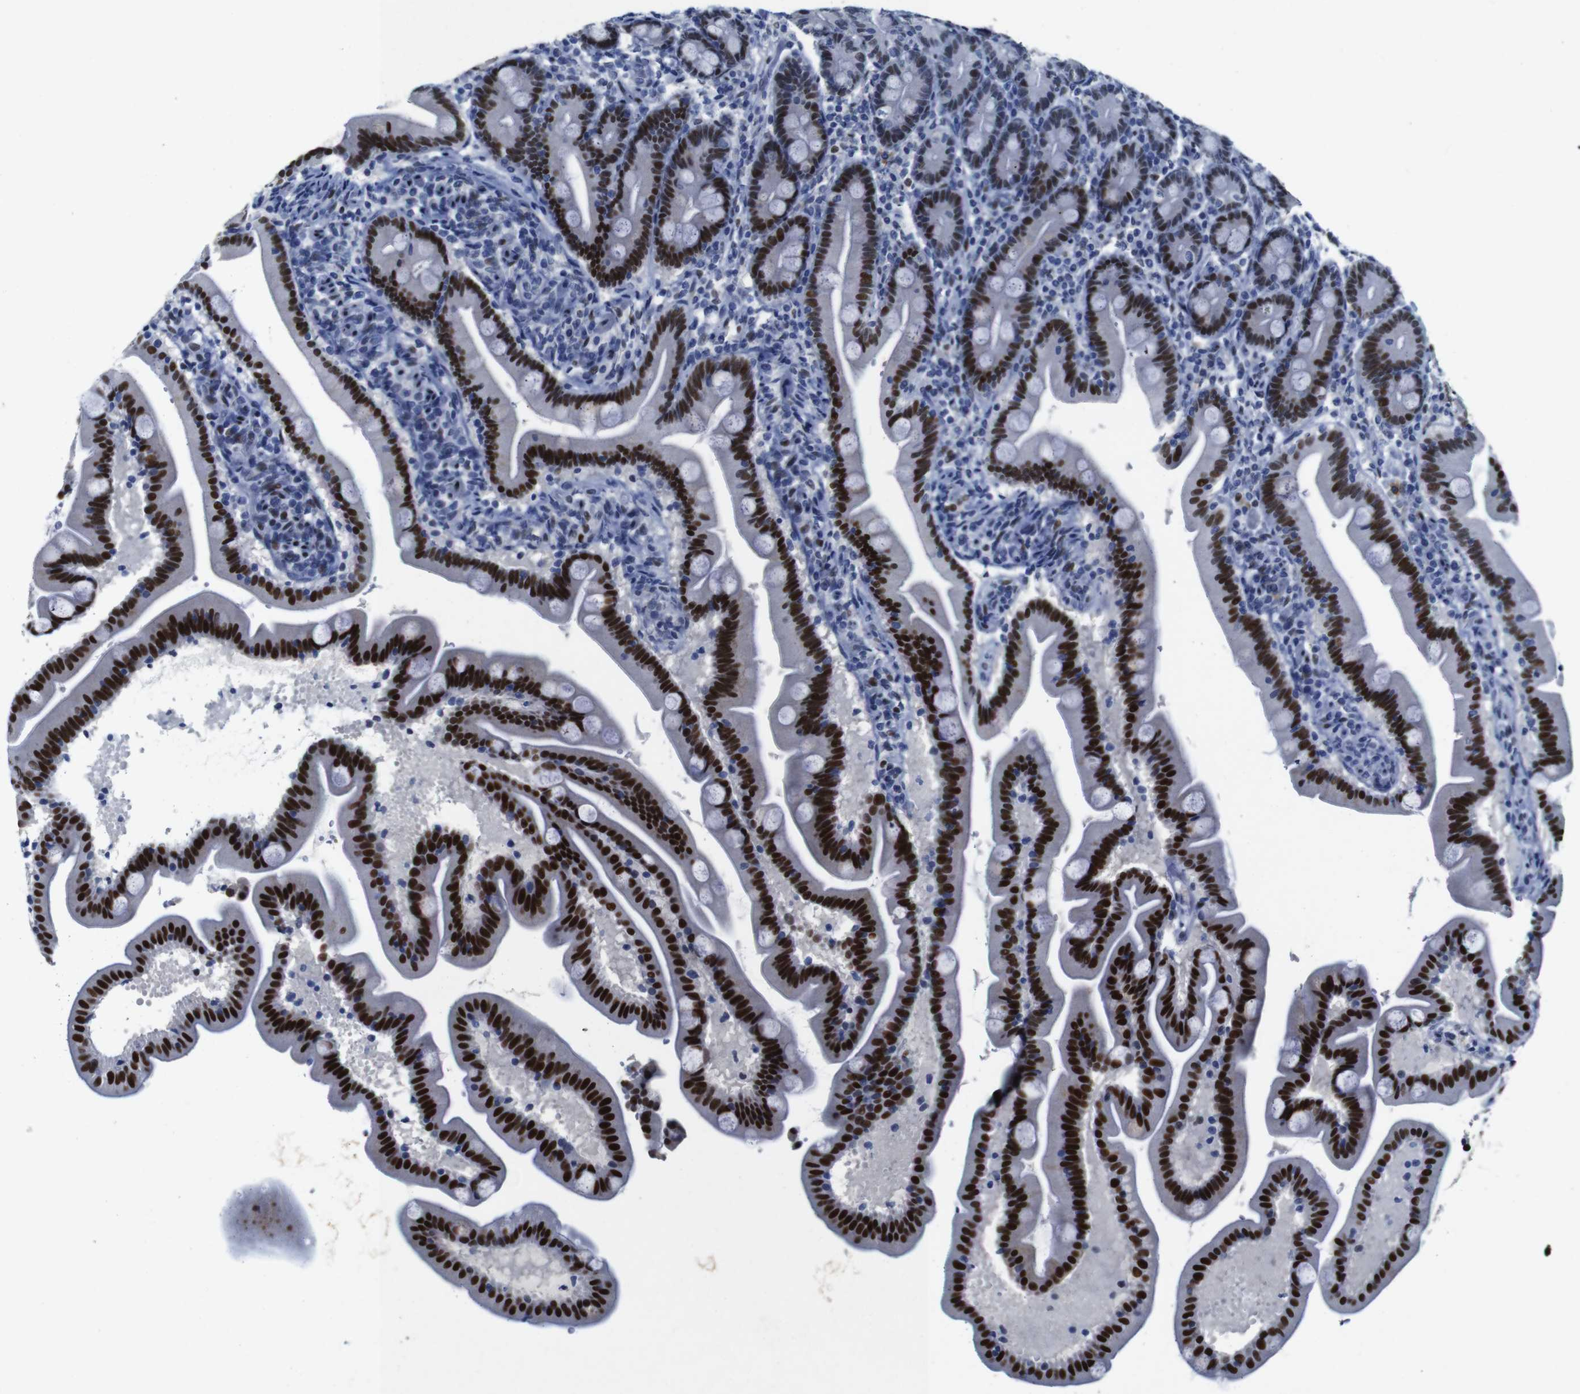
{"staining": {"intensity": "strong", "quantity": ">75%", "location": "nuclear"}, "tissue": "duodenum", "cell_type": "Glandular cells", "image_type": "normal", "snomed": [{"axis": "morphology", "description": "Normal tissue, NOS"}, {"axis": "topography", "description": "Duodenum"}], "caption": "Immunohistochemistry (IHC) (DAB (3,3'-diaminobenzidine)) staining of benign human duodenum shows strong nuclear protein staining in about >75% of glandular cells.", "gene": "FOSL2", "patient": {"sex": "male", "age": 54}}